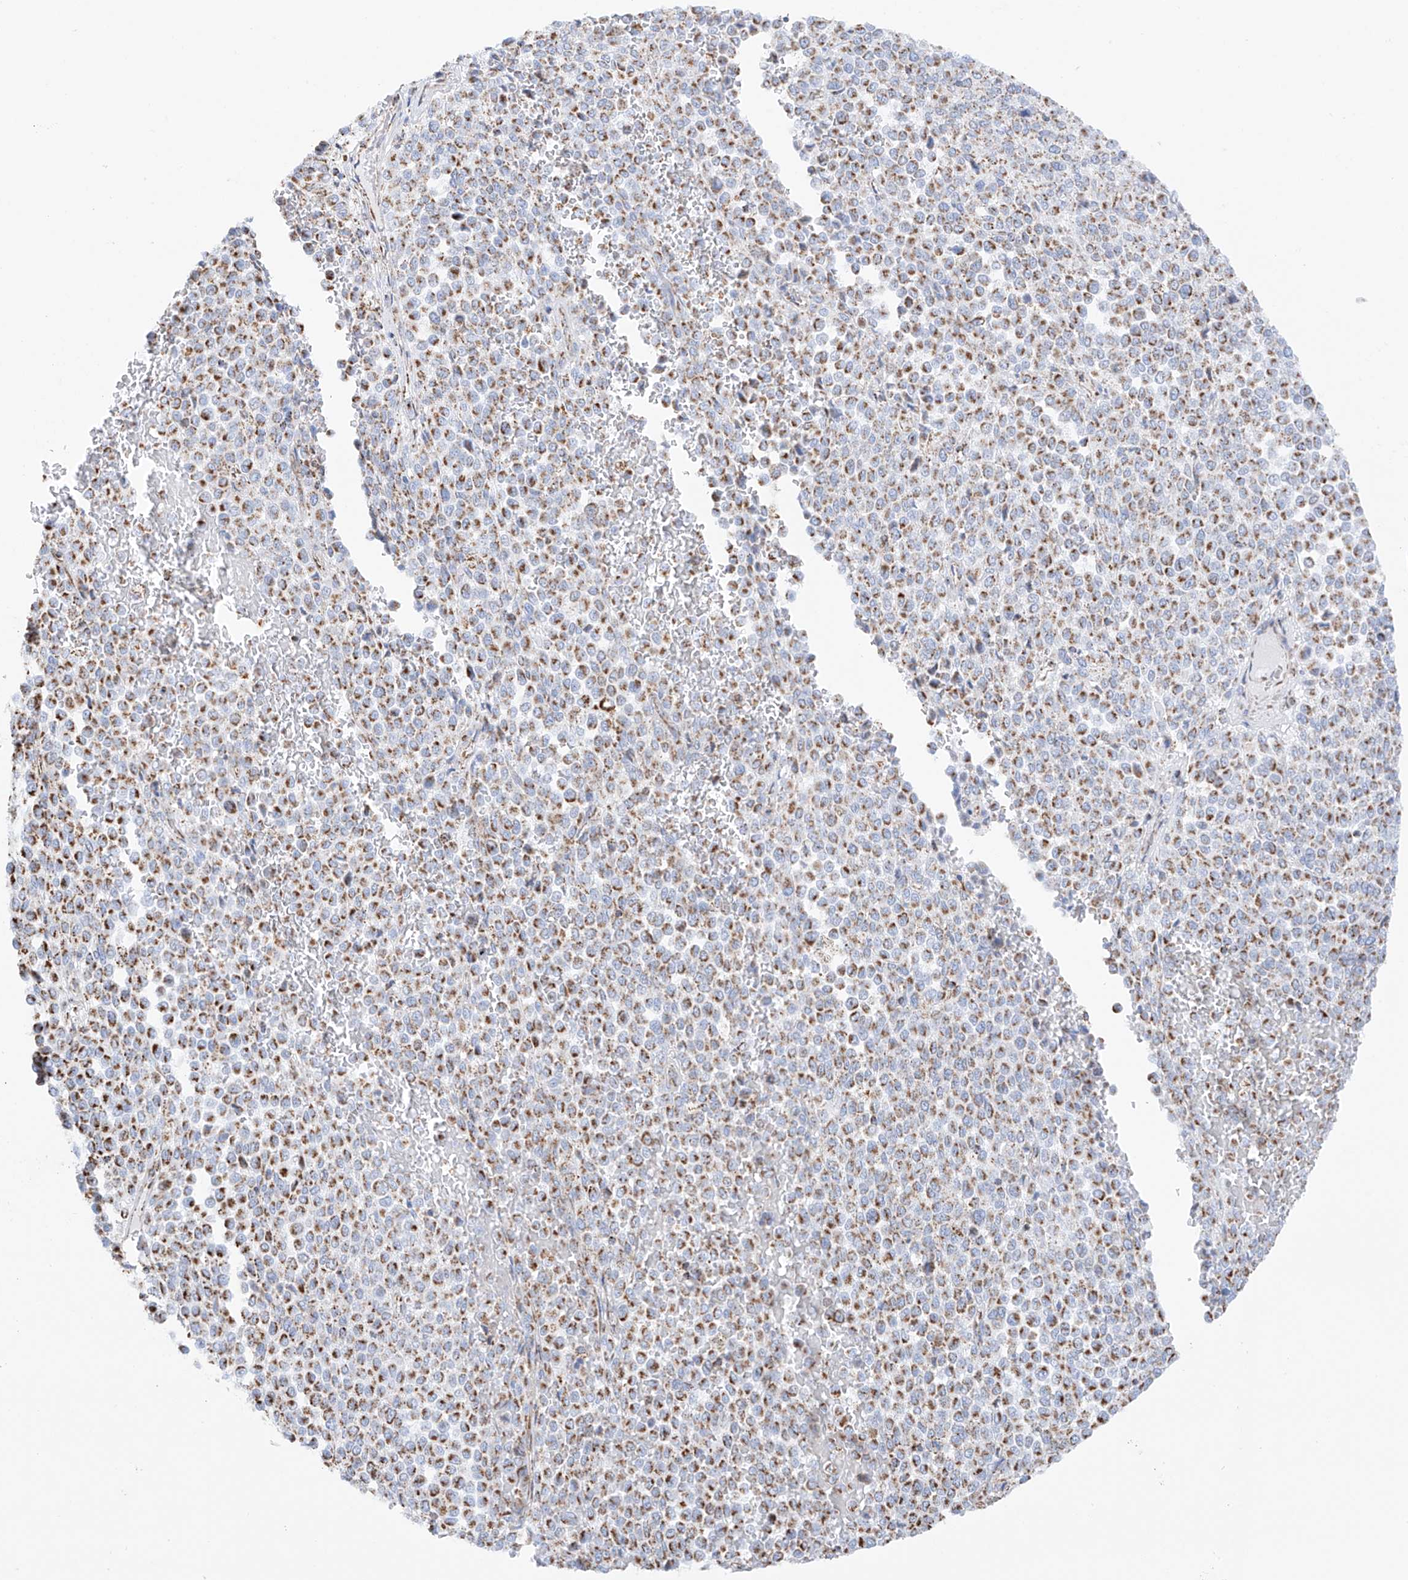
{"staining": {"intensity": "moderate", "quantity": ">75%", "location": "cytoplasmic/membranous"}, "tissue": "melanoma", "cell_type": "Tumor cells", "image_type": "cancer", "snomed": [{"axis": "morphology", "description": "Malignant melanoma, Metastatic site"}, {"axis": "topography", "description": "Pancreas"}], "caption": "A brown stain shows moderate cytoplasmic/membranous staining of a protein in human malignant melanoma (metastatic site) tumor cells.", "gene": "XKR3", "patient": {"sex": "female", "age": 30}}